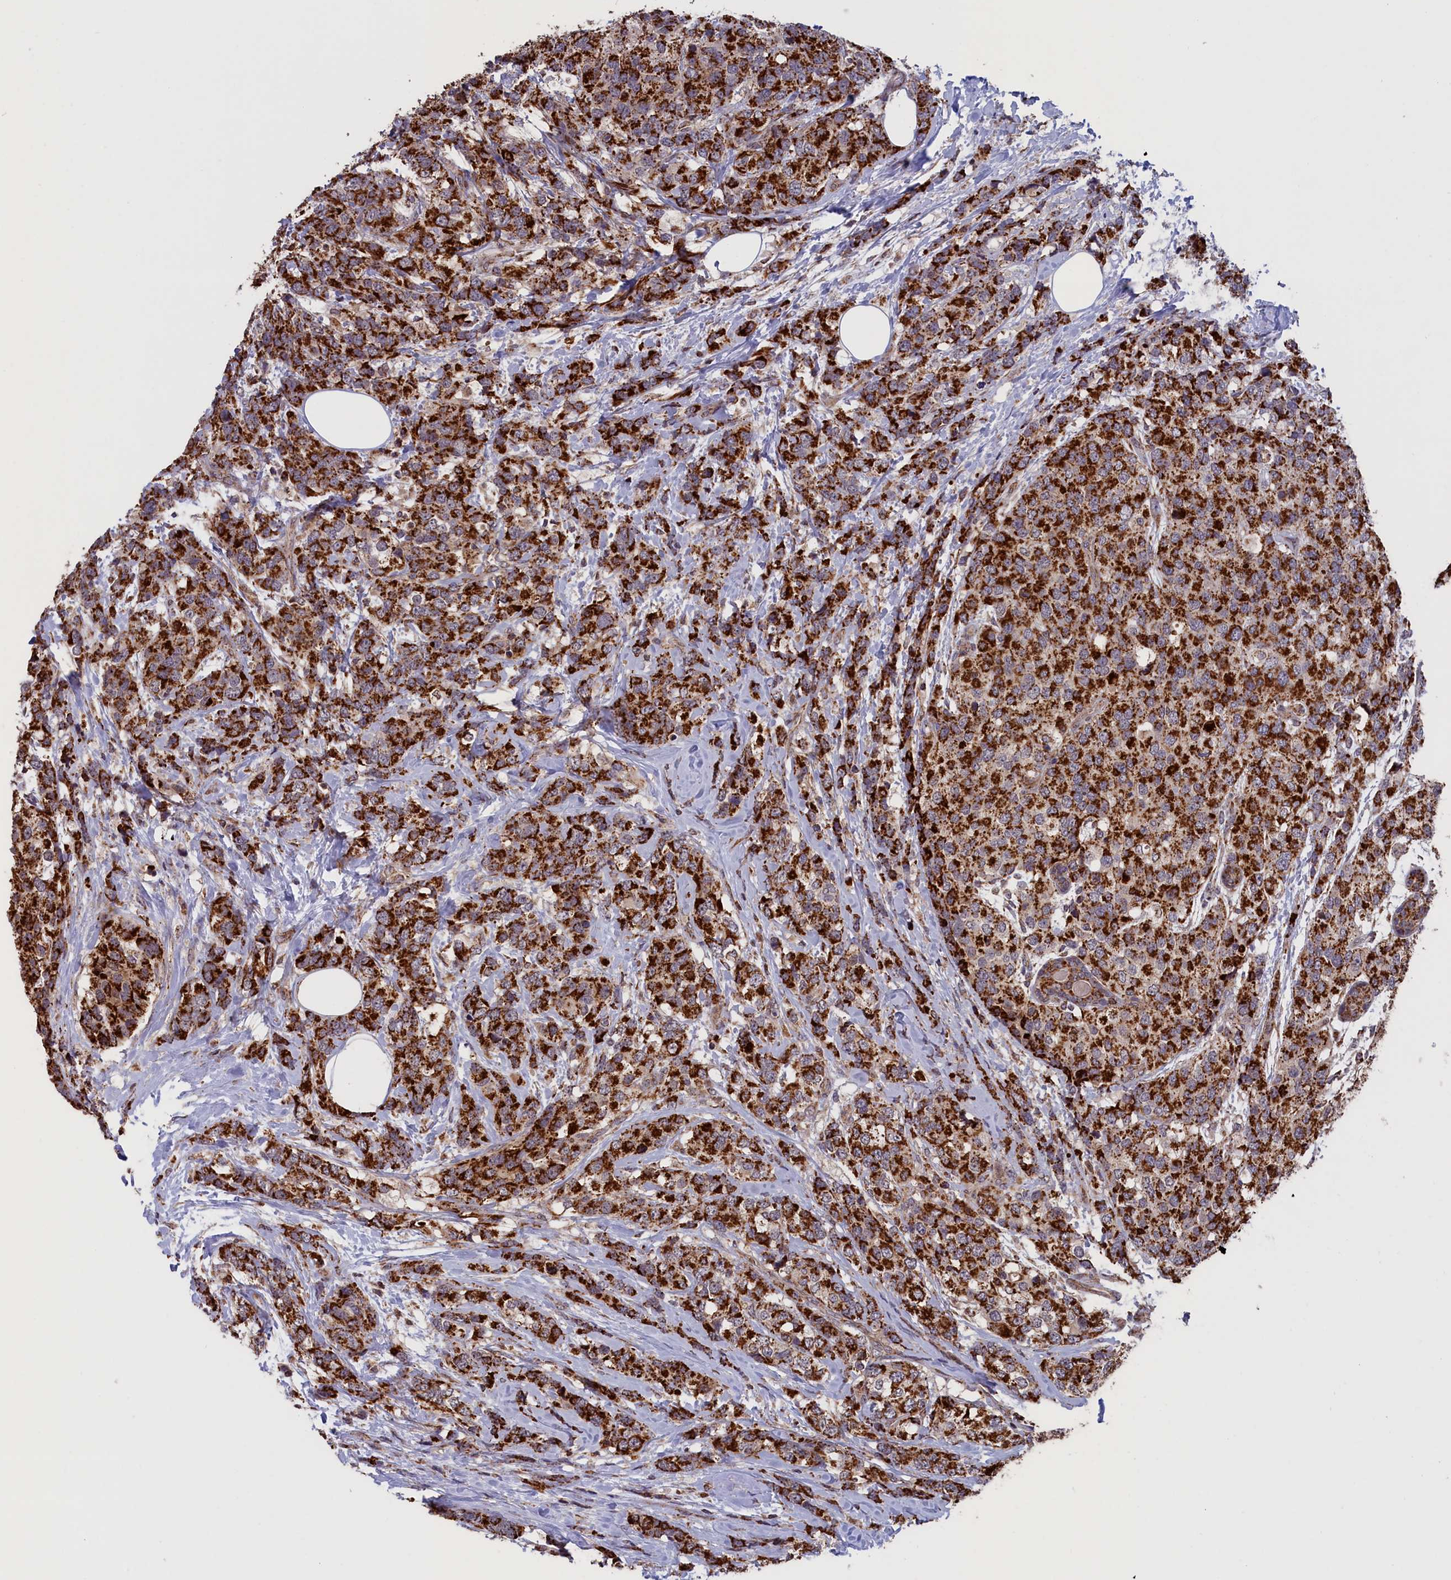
{"staining": {"intensity": "strong", "quantity": ">75%", "location": "cytoplasmic/membranous"}, "tissue": "breast cancer", "cell_type": "Tumor cells", "image_type": "cancer", "snomed": [{"axis": "morphology", "description": "Lobular carcinoma"}, {"axis": "topography", "description": "Breast"}], "caption": "Breast lobular carcinoma stained with IHC exhibits strong cytoplasmic/membranous staining in approximately >75% of tumor cells.", "gene": "TIMM44", "patient": {"sex": "female", "age": 59}}